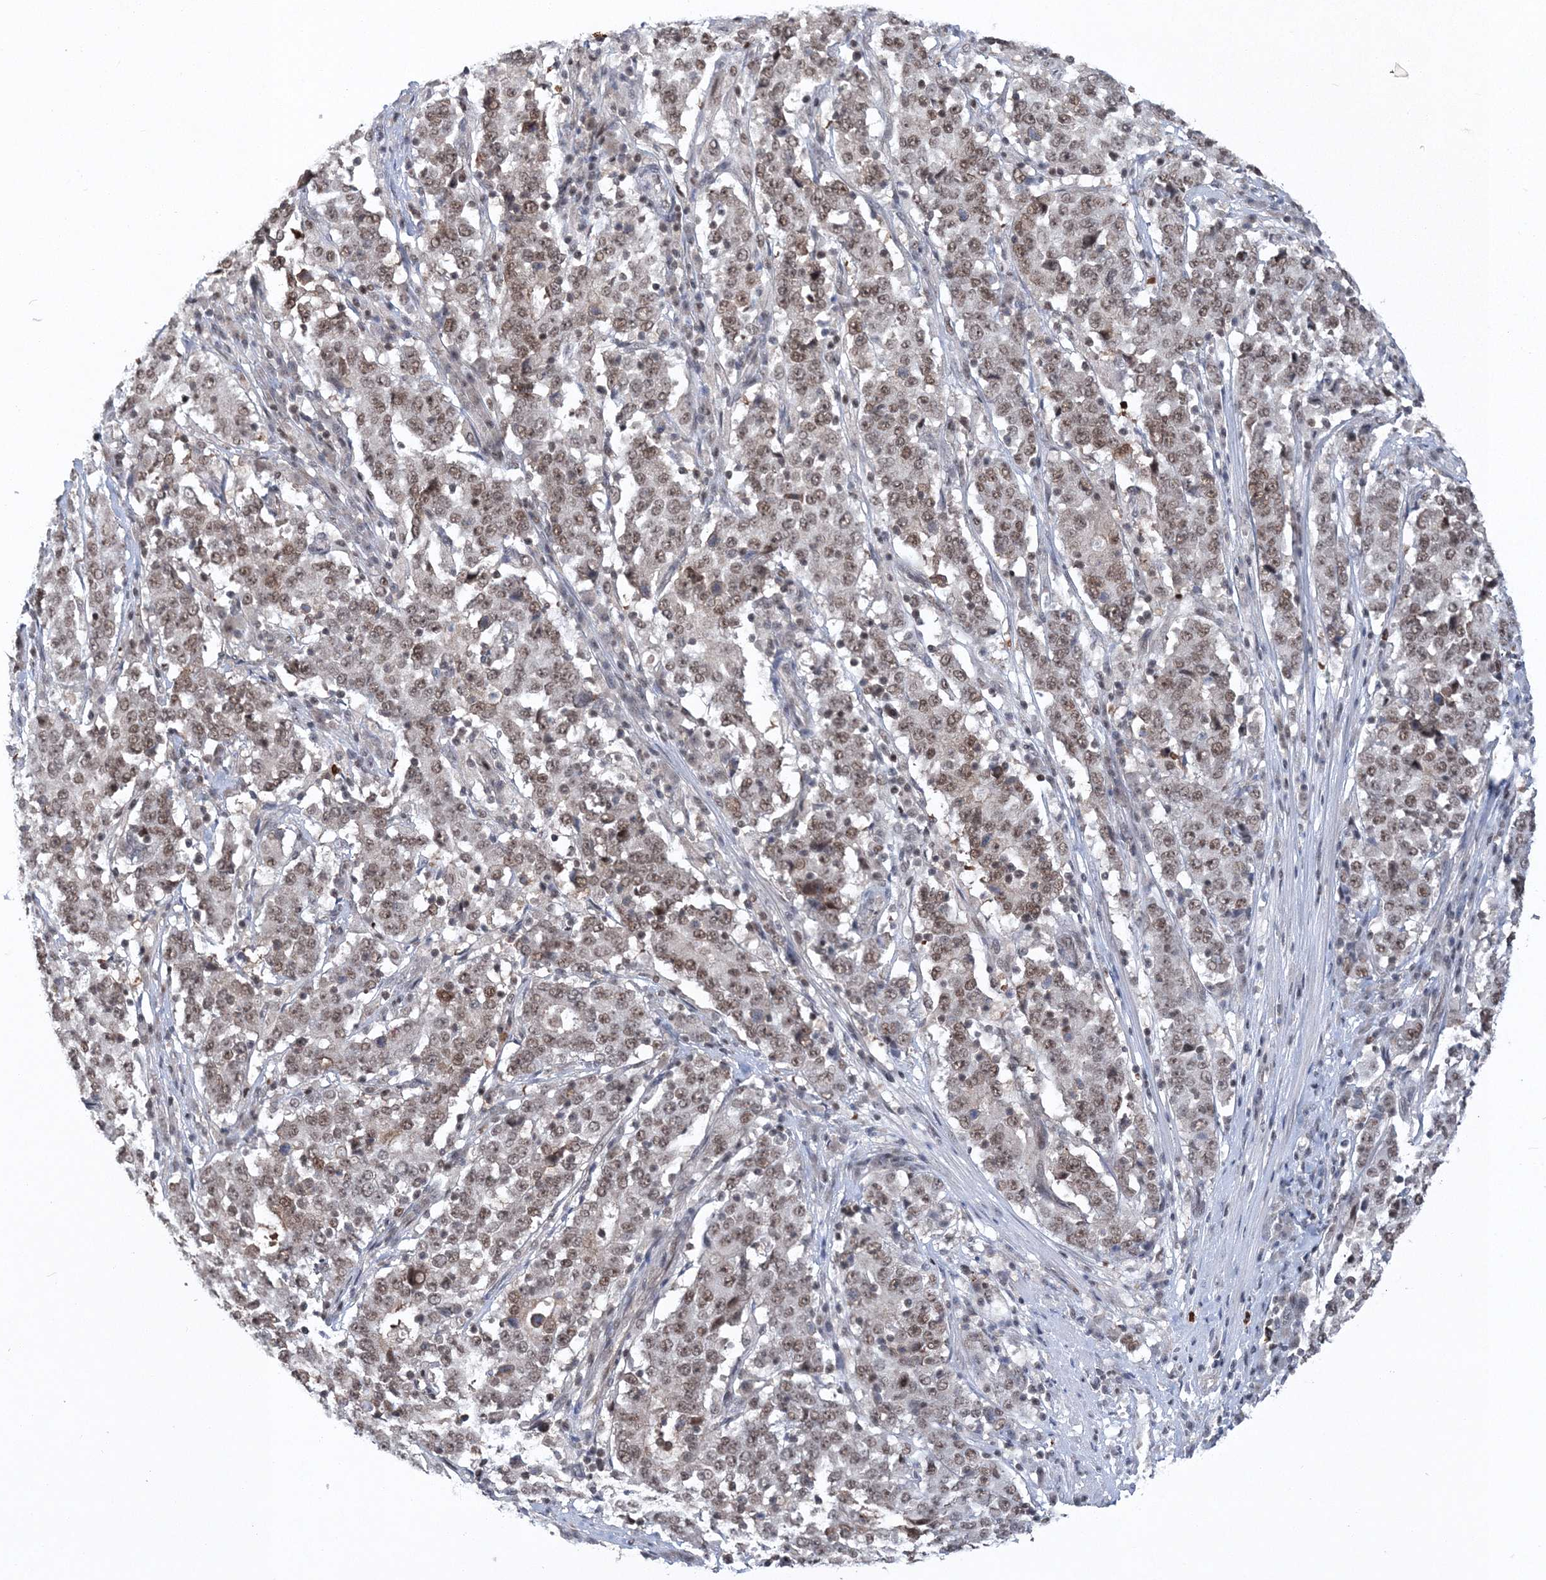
{"staining": {"intensity": "moderate", "quantity": ">75%", "location": "nuclear"}, "tissue": "stomach cancer", "cell_type": "Tumor cells", "image_type": "cancer", "snomed": [{"axis": "morphology", "description": "Adenocarcinoma, NOS"}, {"axis": "topography", "description": "Stomach"}], "caption": "Immunohistochemical staining of human stomach cancer (adenocarcinoma) demonstrates moderate nuclear protein positivity in approximately >75% of tumor cells.", "gene": "PDS5A", "patient": {"sex": "male", "age": 59}}